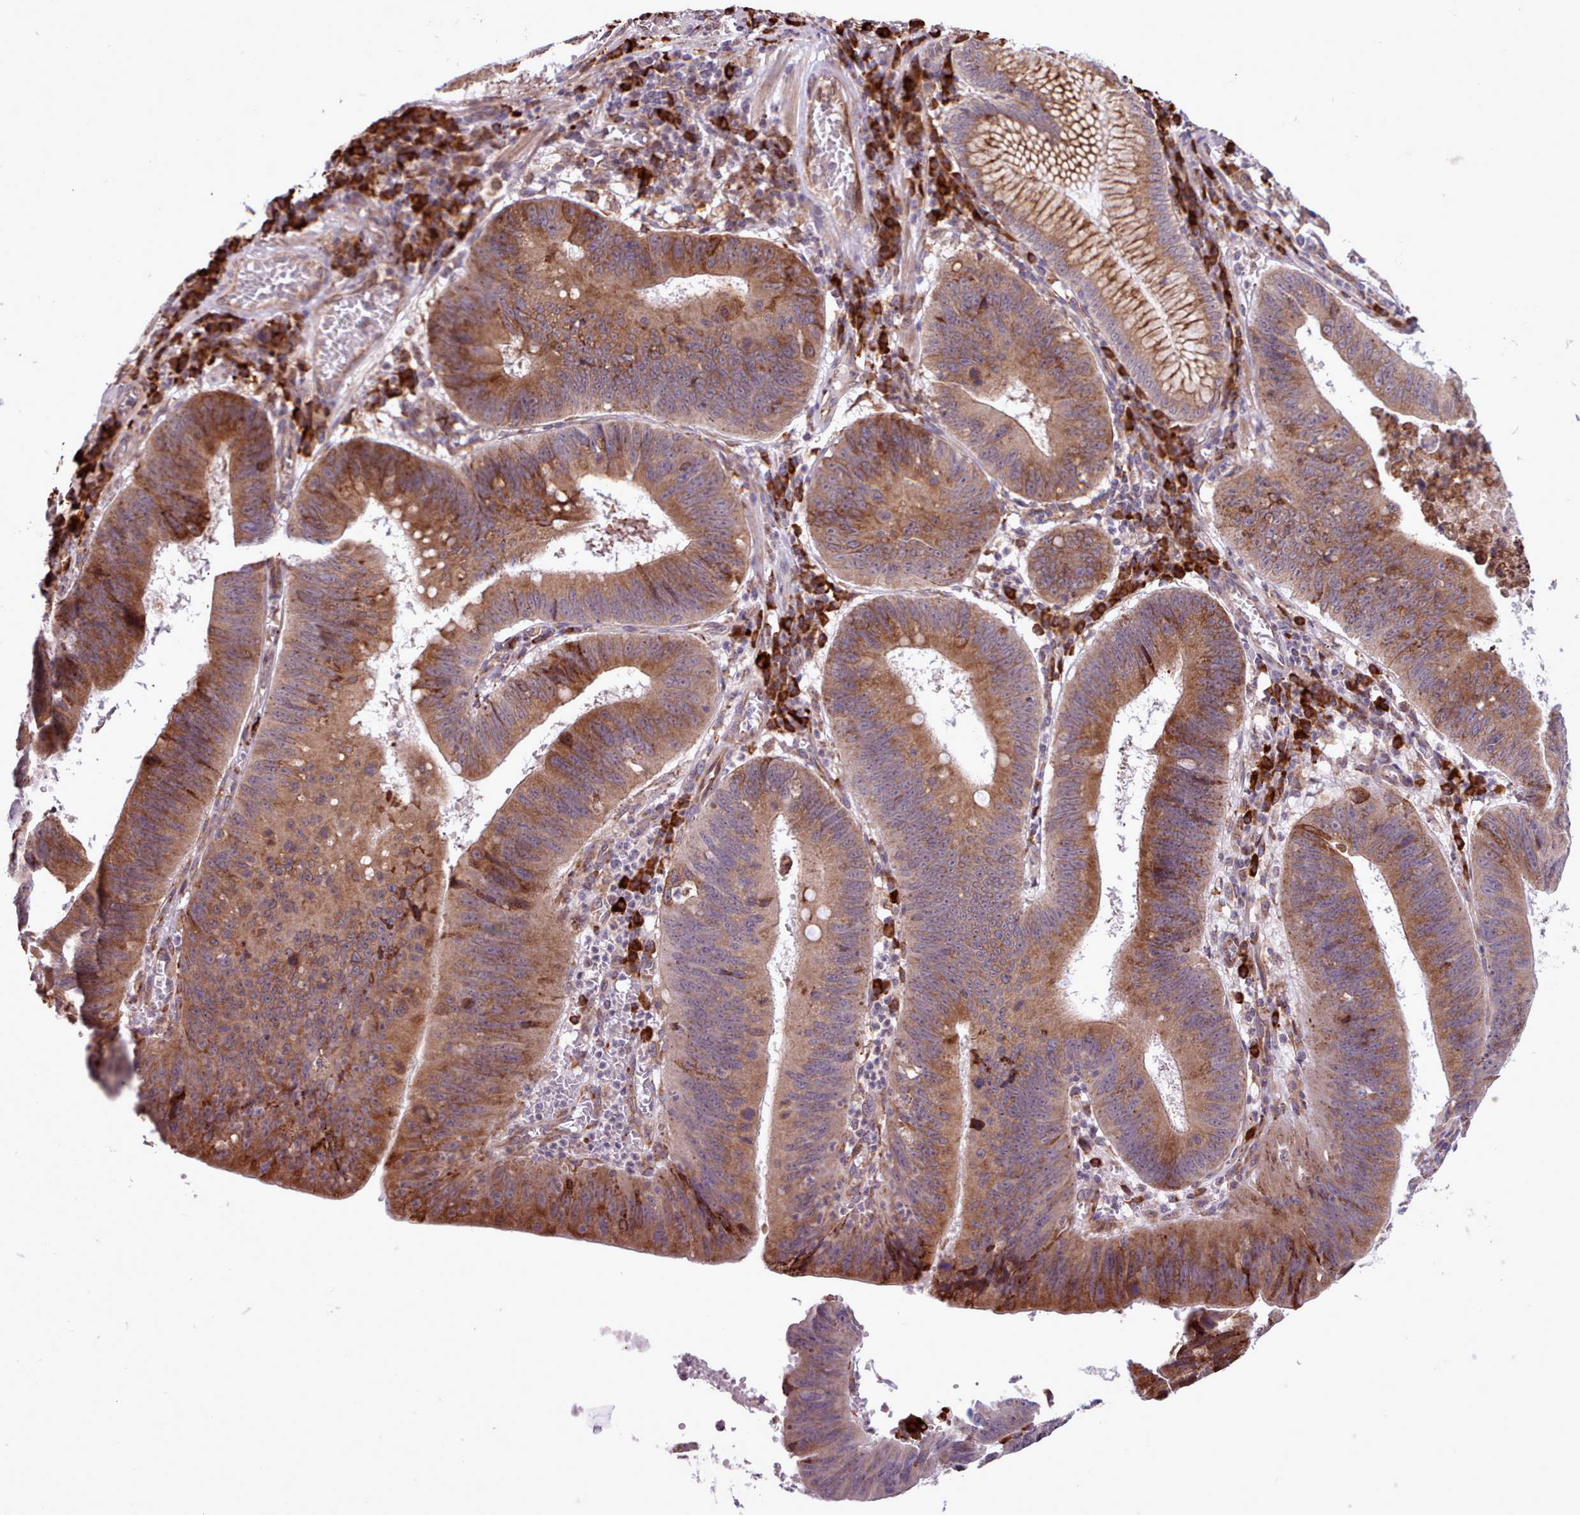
{"staining": {"intensity": "strong", "quantity": "25%-75%", "location": "cytoplasmic/membranous"}, "tissue": "stomach cancer", "cell_type": "Tumor cells", "image_type": "cancer", "snomed": [{"axis": "morphology", "description": "Adenocarcinoma, NOS"}, {"axis": "topography", "description": "Stomach"}], "caption": "Stomach cancer was stained to show a protein in brown. There is high levels of strong cytoplasmic/membranous positivity in about 25%-75% of tumor cells.", "gene": "TTLL3", "patient": {"sex": "male", "age": 59}}